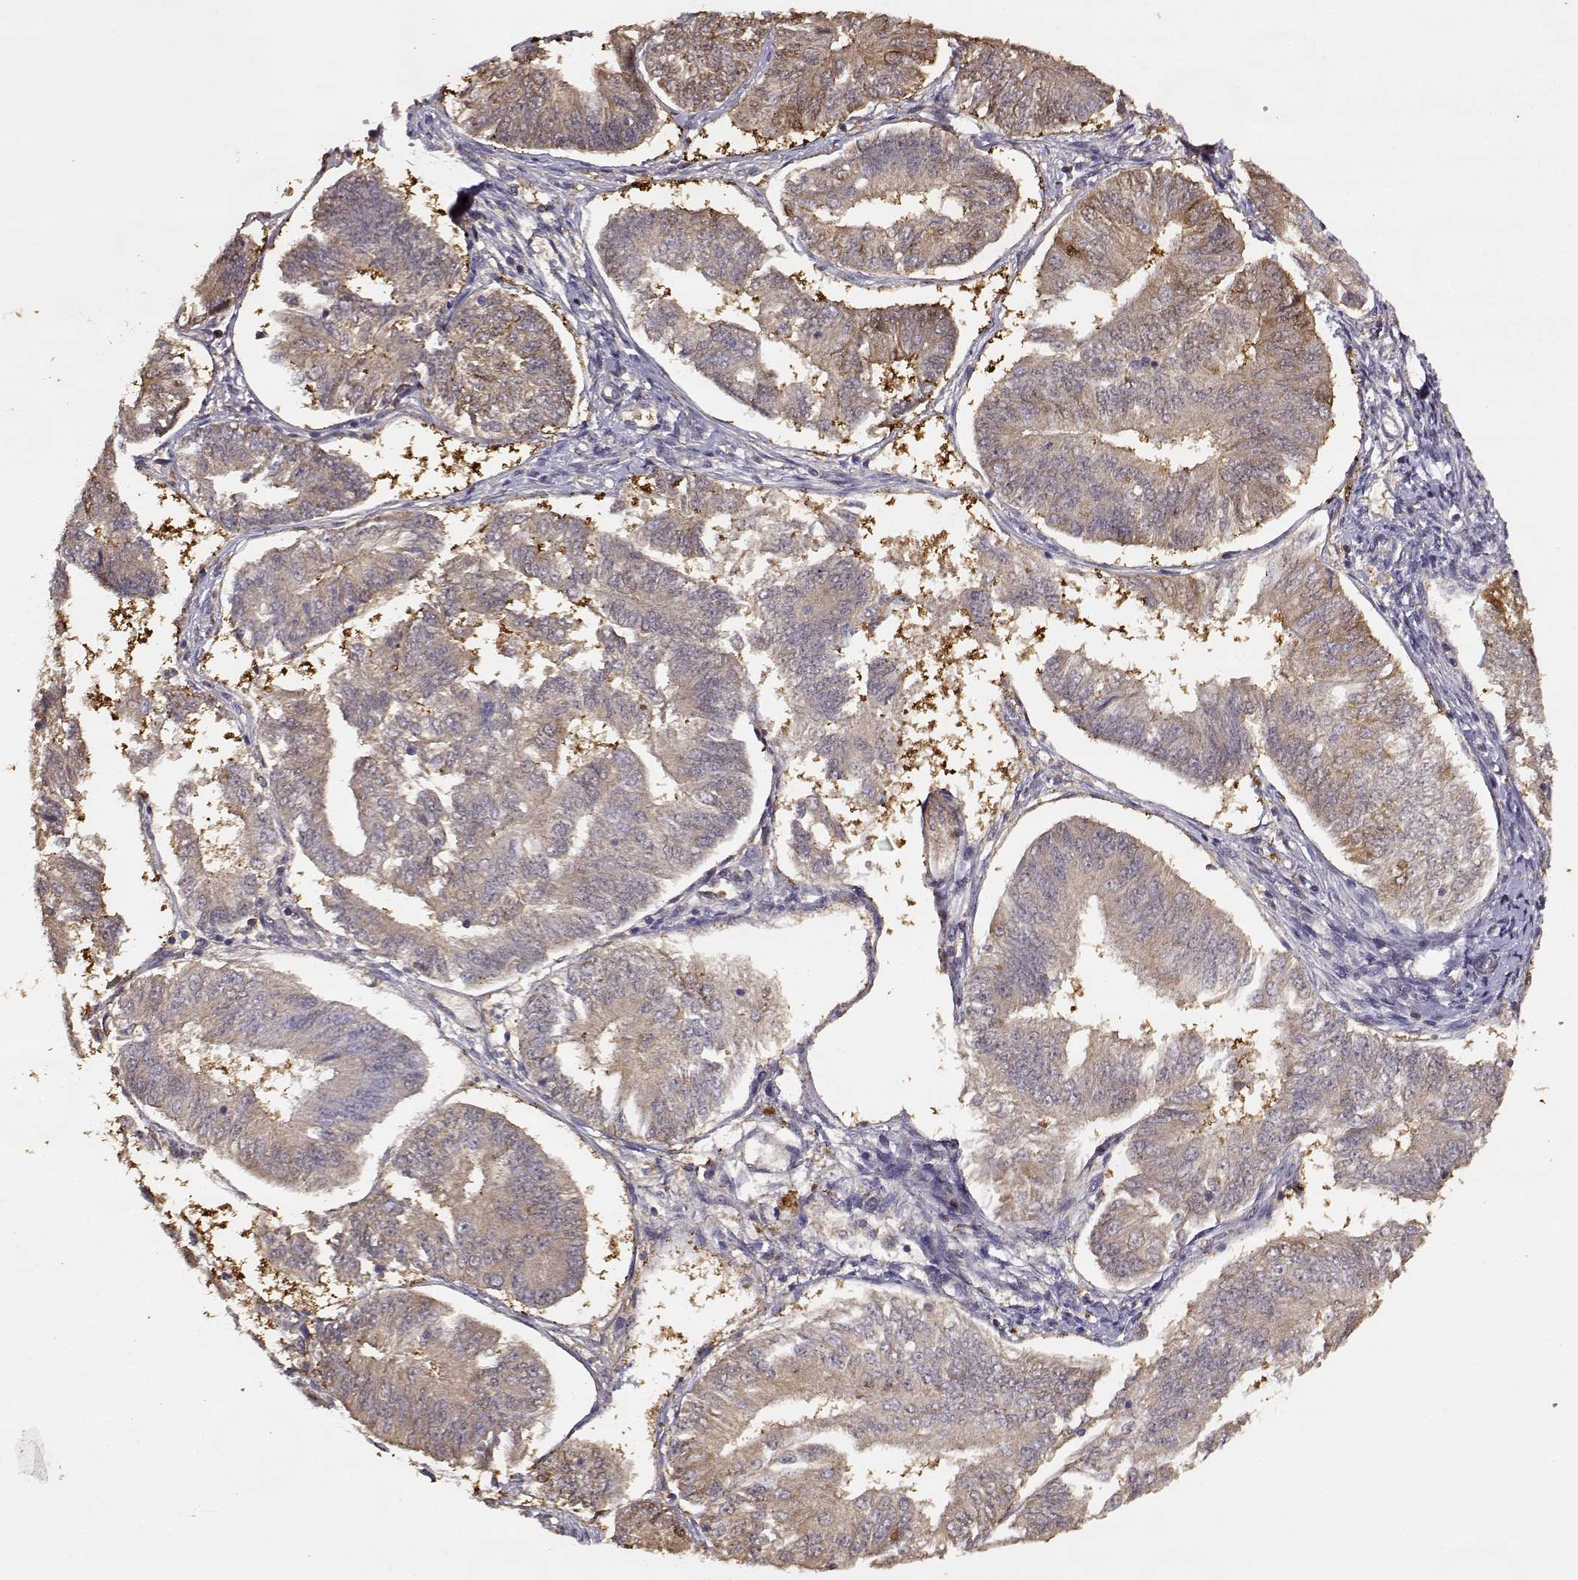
{"staining": {"intensity": "weak", "quantity": ">75%", "location": "cytoplasmic/membranous"}, "tissue": "endometrial cancer", "cell_type": "Tumor cells", "image_type": "cancer", "snomed": [{"axis": "morphology", "description": "Adenocarcinoma, NOS"}, {"axis": "topography", "description": "Endometrium"}], "caption": "Immunohistochemical staining of endometrial cancer demonstrates weak cytoplasmic/membranous protein positivity in approximately >75% of tumor cells.", "gene": "CRIM1", "patient": {"sex": "female", "age": 58}}